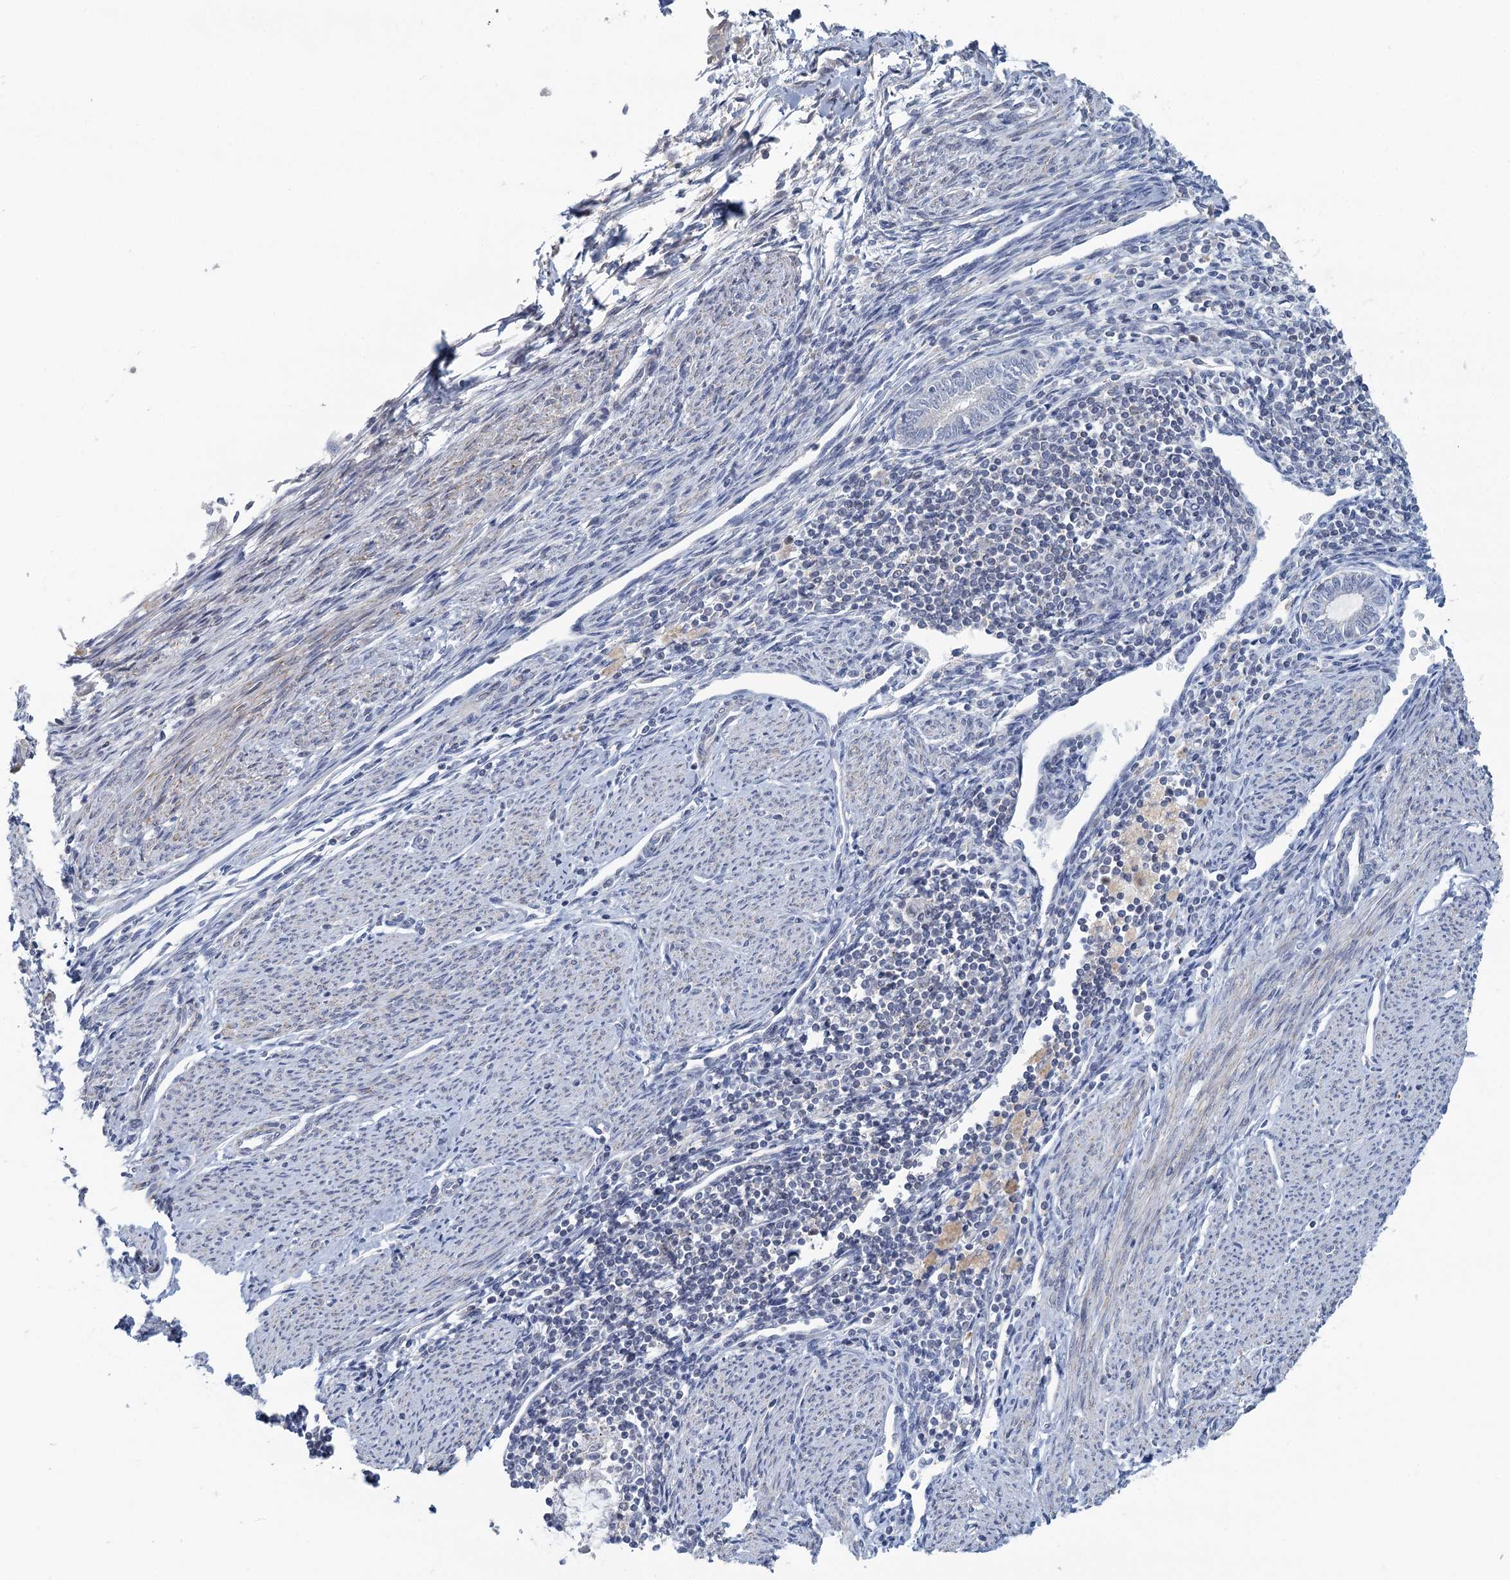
{"staining": {"intensity": "negative", "quantity": "none", "location": "none"}, "tissue": "endometrial cancer", "cell_type": "Tumor cells", "image_type": "cancer", "snomed": [{"axis": "morphology", "description": "Adenocarcinoma, NOS"}, {"axis": "topography", "description": "Endometrium"}], "caption": "Tumor cells show no significant staining in endometrial cancer. Nuclei are stained in blue.", "gene": "GPATCH11", "patient": {"sex": "female", "age": 79}}